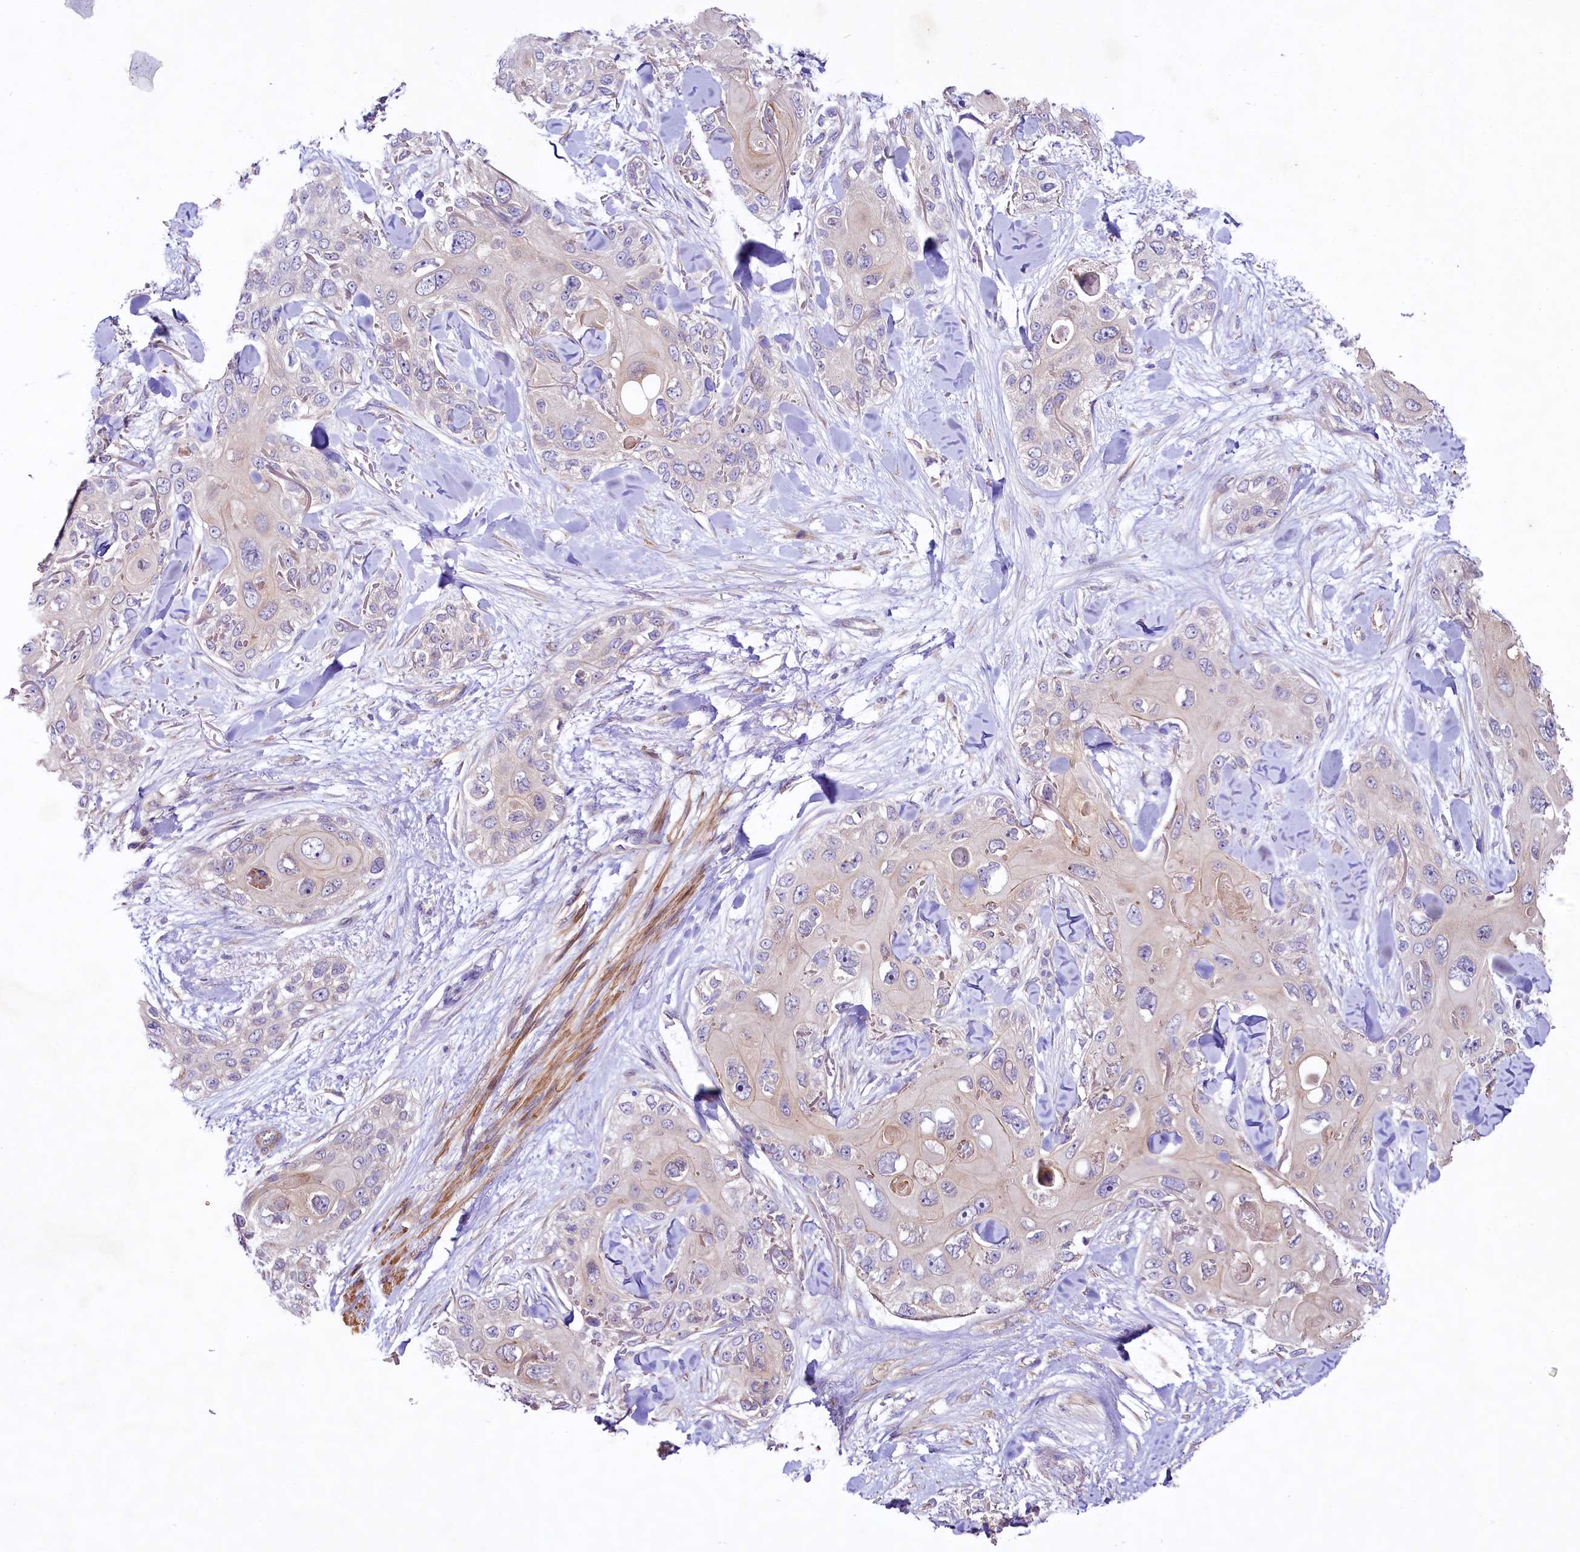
{"staining": {"intensity": "negative", "quantity": "none", "location": "none"}, "tissue": "skin cancer", "cell_type": "Tumor cells", "image_type": "cancer", "snomed": [{"axis": "morphology", "description": "Normal tissue, NOS"}, {"axis": "morphology", "description": "Squamous cell carcinoma, NOS"}, {"axis": "topography", "description": "Skin"}], "caption": "This is a photomicrograph of immunohistochemistry (IHC) staining of skin squamous cell carcinoma, which shows no positivity in tumor cells. (DAB (3,3'-diaminobenzidine) immunohistochemistry with hematoxylin counter stain).", "gene": "VPS11", "patient": {"sex": "male", "age": 72}}